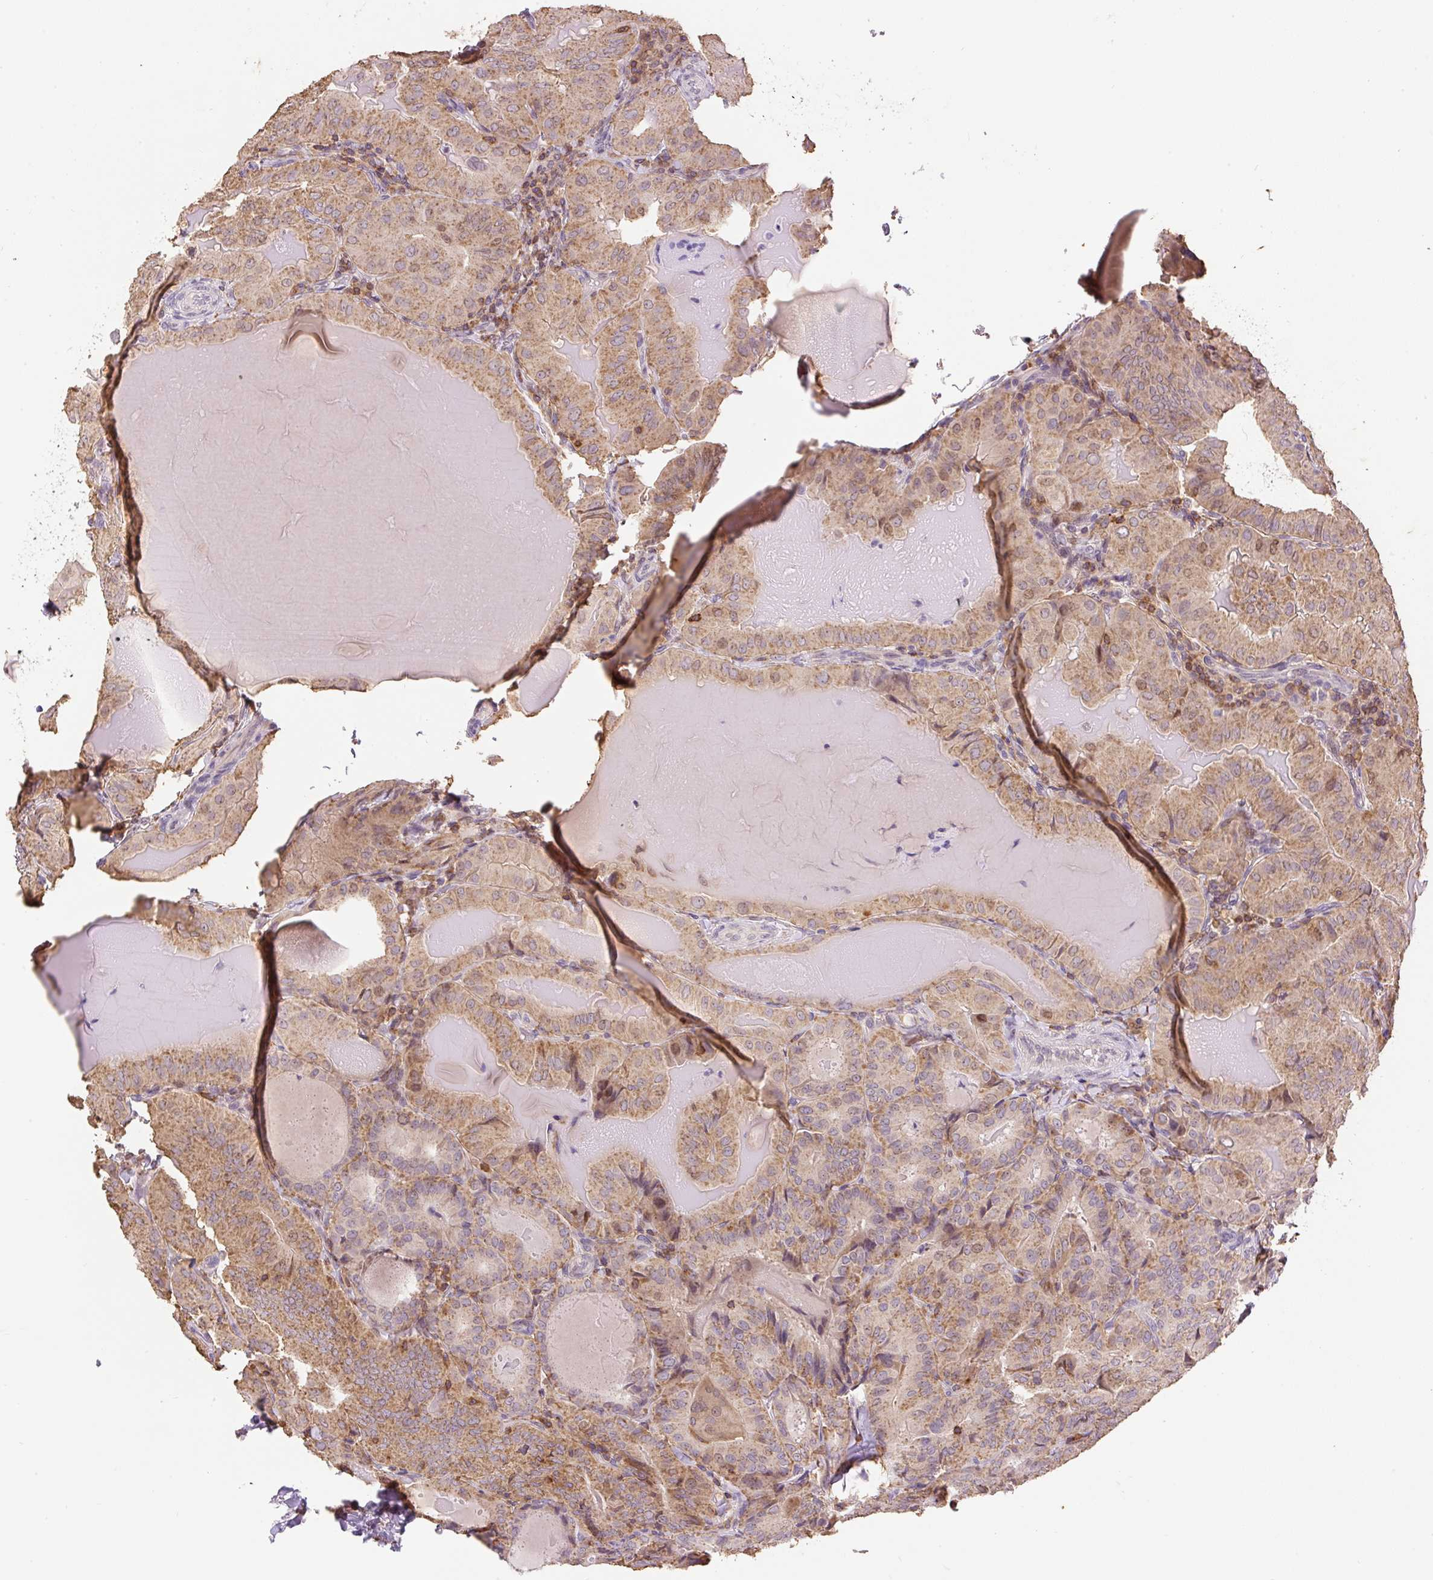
{"staining": {"intensity": "moderate", "quantity": ">75%", "location": "cytoplasmic/membranous"}, "tissue": "thyroid cancer", "cell_type": "Tumor cells", "image_type": "cancer", "snomed": [{"axis": "morphology", "description": "Papillary adenocarcinoma, NOS"}, {"axis": "topography", "description": "Thyroid gland"}], "caption": "Approximately >75% of tumor cells in thyroid cancer (papillary adenocarcinoma) exhibit moderate cytoplasmic/membranous protein positivity as visualized by brown immunohistochemical staining.", "gene": "CARD11", "patient": {"sex": "female", "age": 68}}